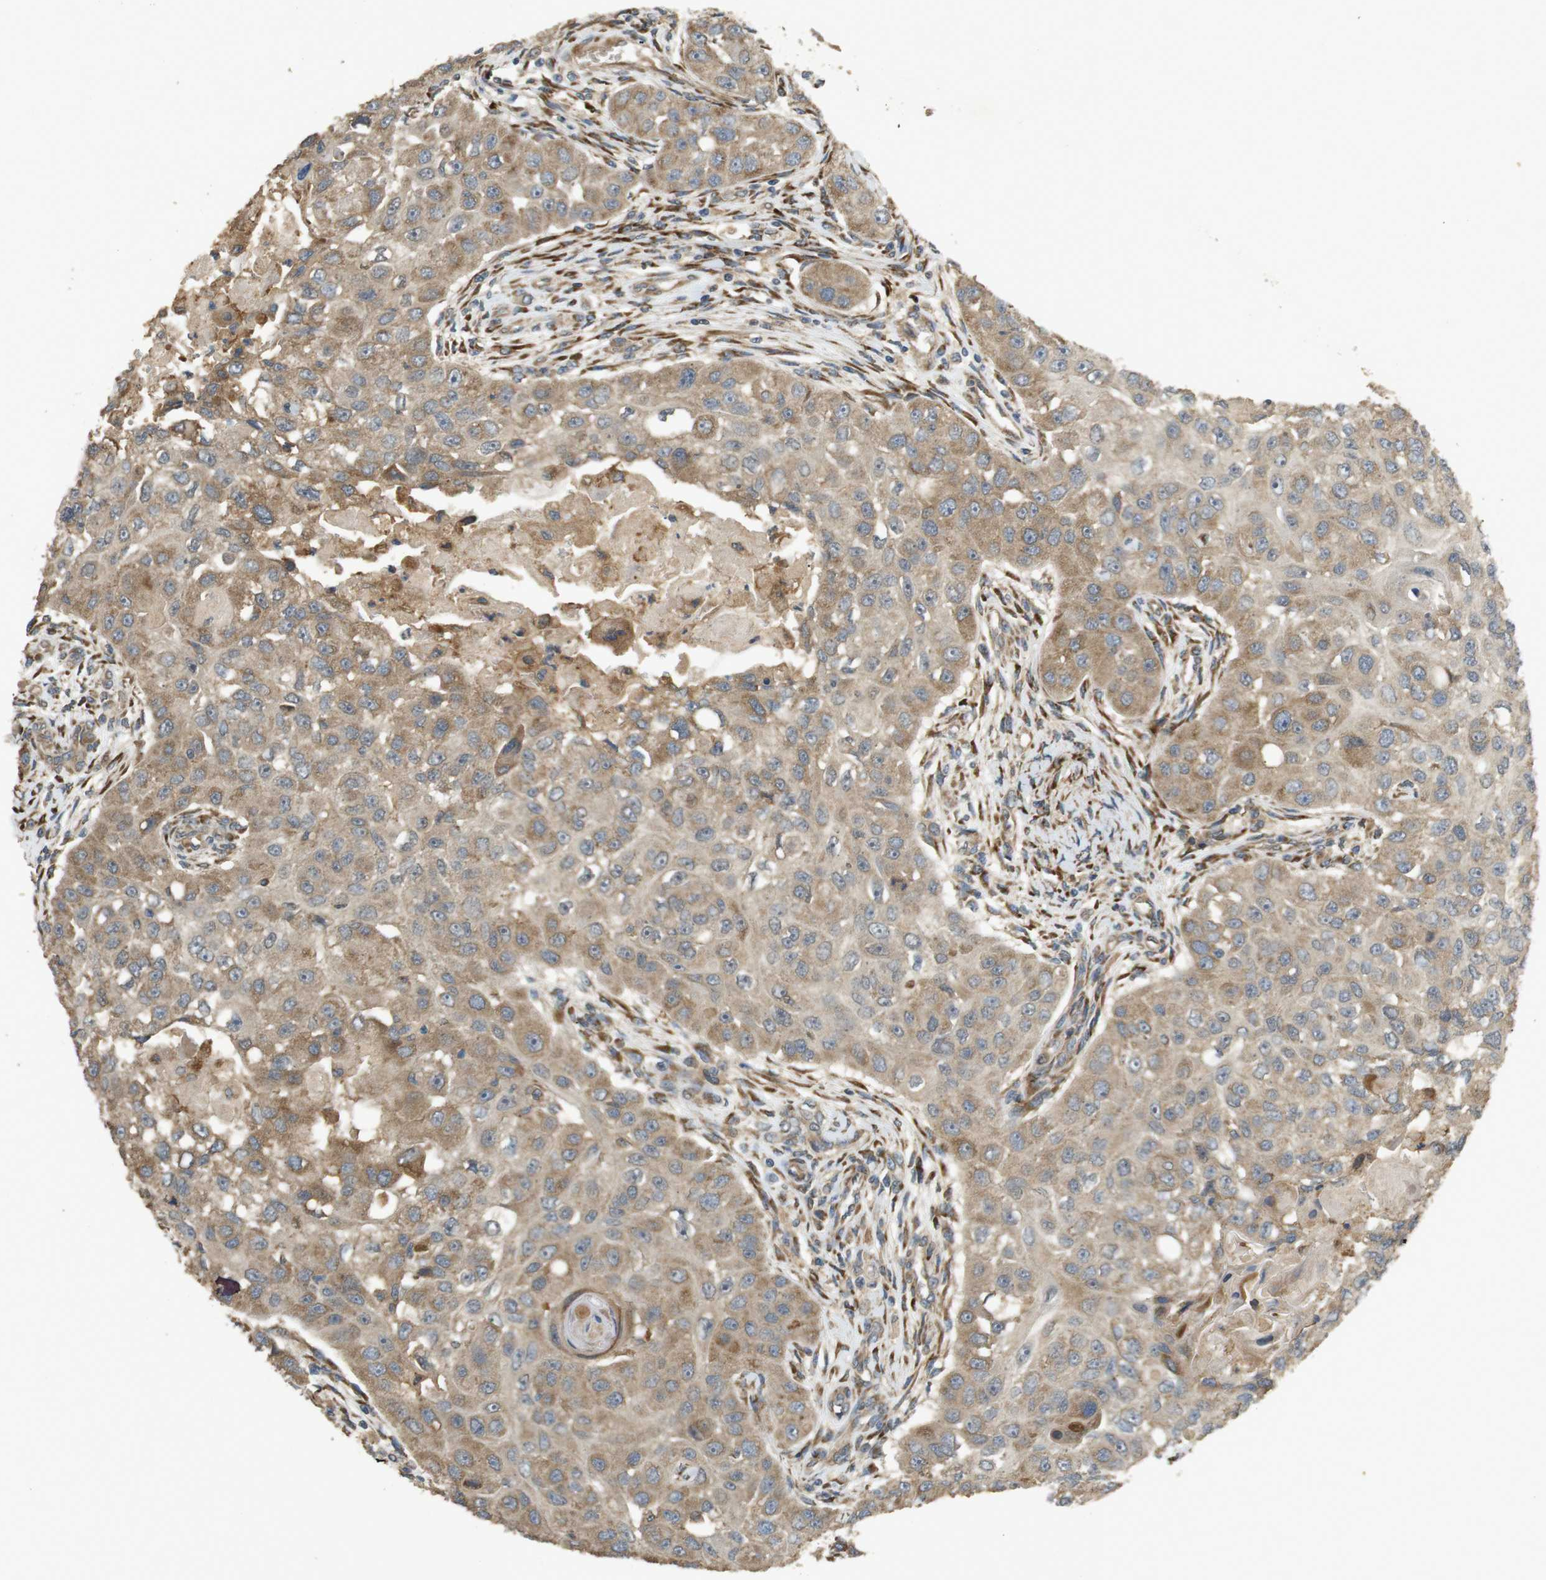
{"staining": {"intensity": "moderate", "quantity": ">75%", "location": "cytoplasmic/membranous"}, "tissue": "head and neck cancer", "cell_type": "Tumor cells", "image_type": "cancer", "snomed": [{"axis": "morphology", "description": "Normal tissue, NOS"}, {"axis": "morphology", "description": "Squamous cell carcinoma, NOS"}, {"axis": "topography", "description": "Skeletal muscle"}, {"axis": "topography", "description": "Head-Neck"}], "caption": "Immunohistochemistry (IHC) histopathology image of neoplastic tissue: human head and neck squamous cell carcinoma stained using immunohistochemistry (IHC) shows medium levels of moderate protein expression localized specifically in the cytoplasmic/membranous of tumor cells, appearing as a cytoplasmic/membranous brown color.", "gene": "ARHGAP24", "patient": {"sex": "male", "age": 51}}